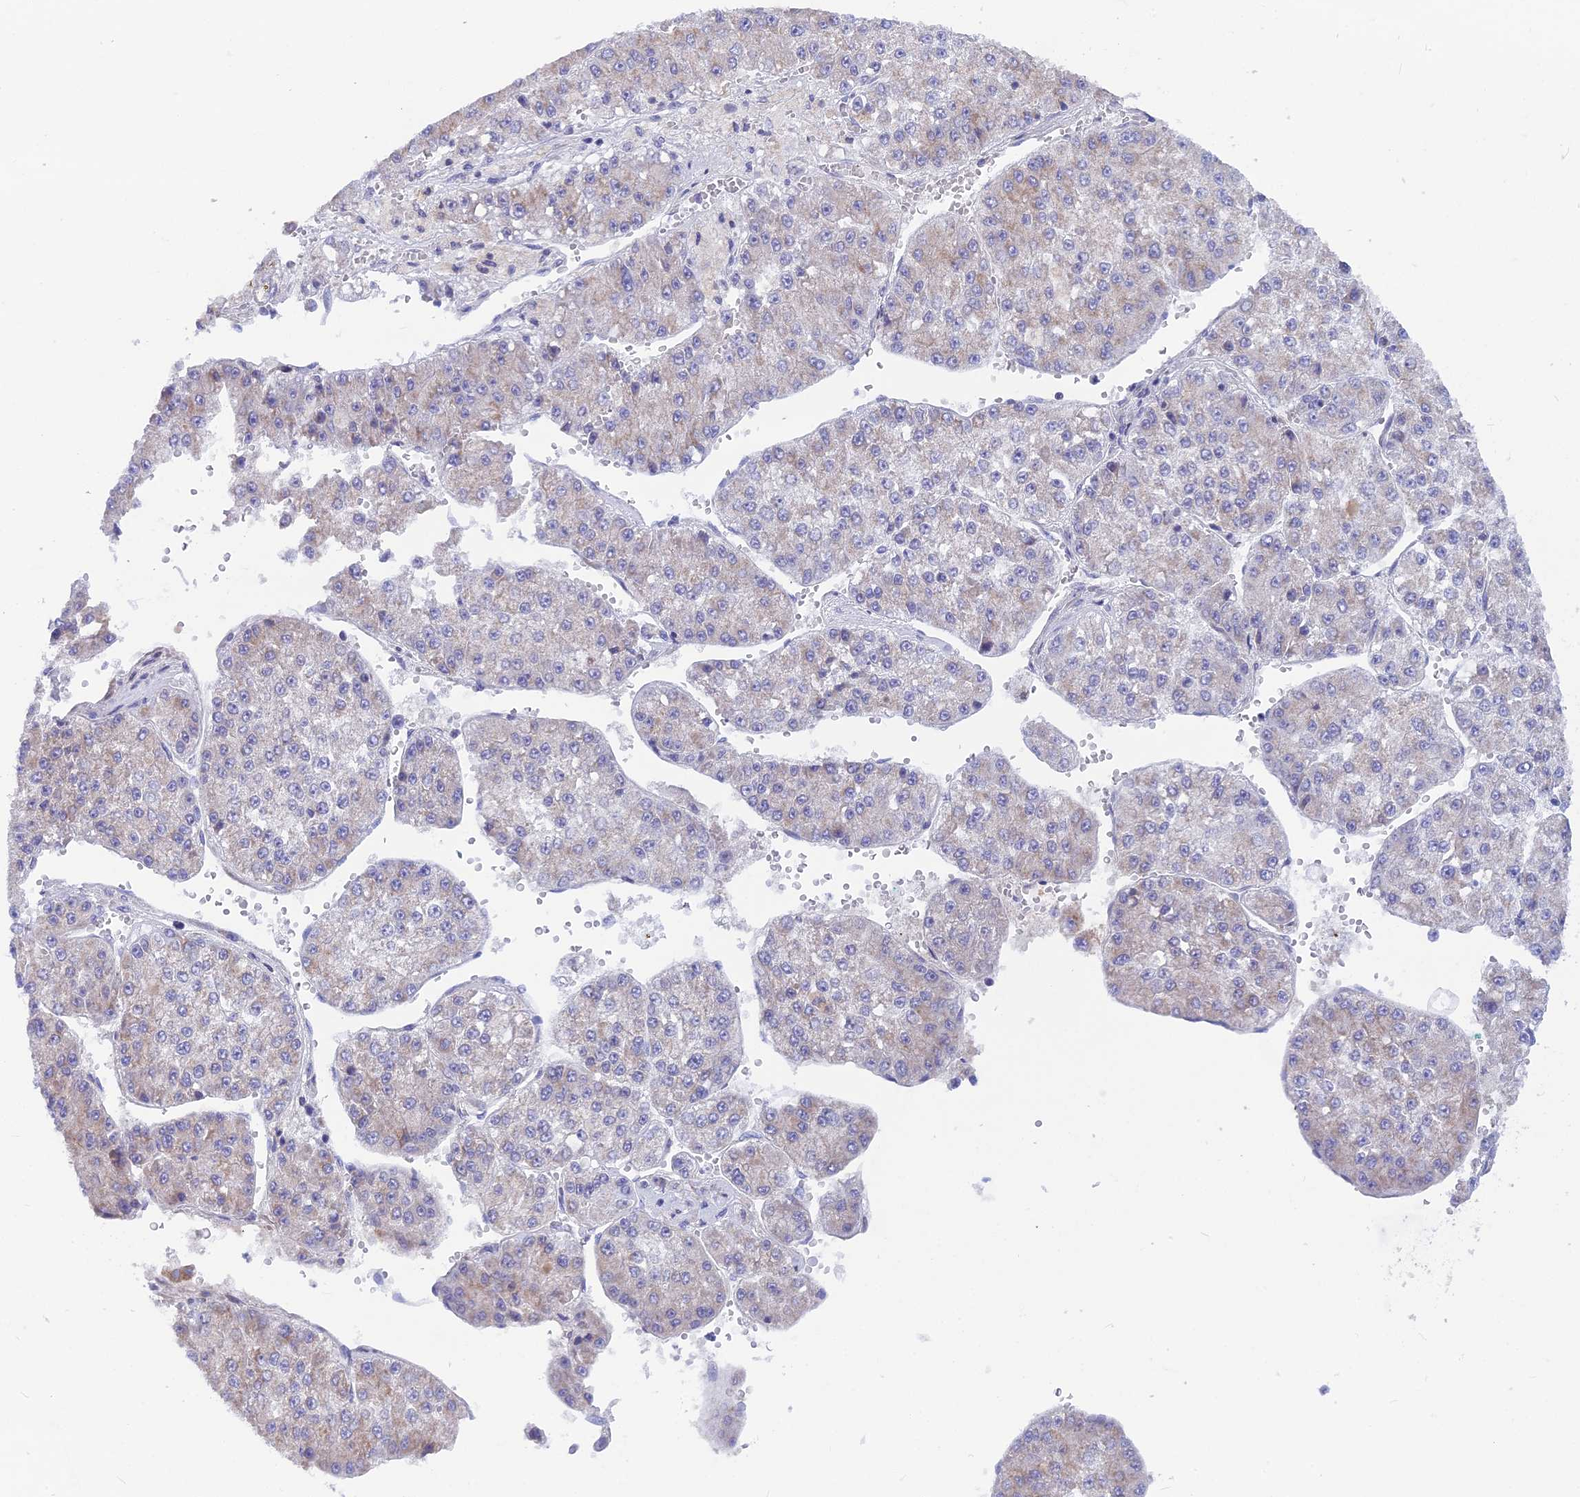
{"staining": {"intensity": "weak", "quantity": "<25%", "location": "cytoplasmic/membranous"}, "tissue": "liver cancer", "cell_type": "Tumor cells", "image_type": "cancer", "snomed": [{"axis": "morphology", "description": "Carcinoma, Hepatocellular, NOS"}, {"axis": "topography", "description": "Liver"}], "caption": "The photomicrograph exhibits no staining of tumor cells in liver cancer (hepatocellular carcinoma).", "gene": "PLAC9", "patient": {"sex": "female", "age": 73}}